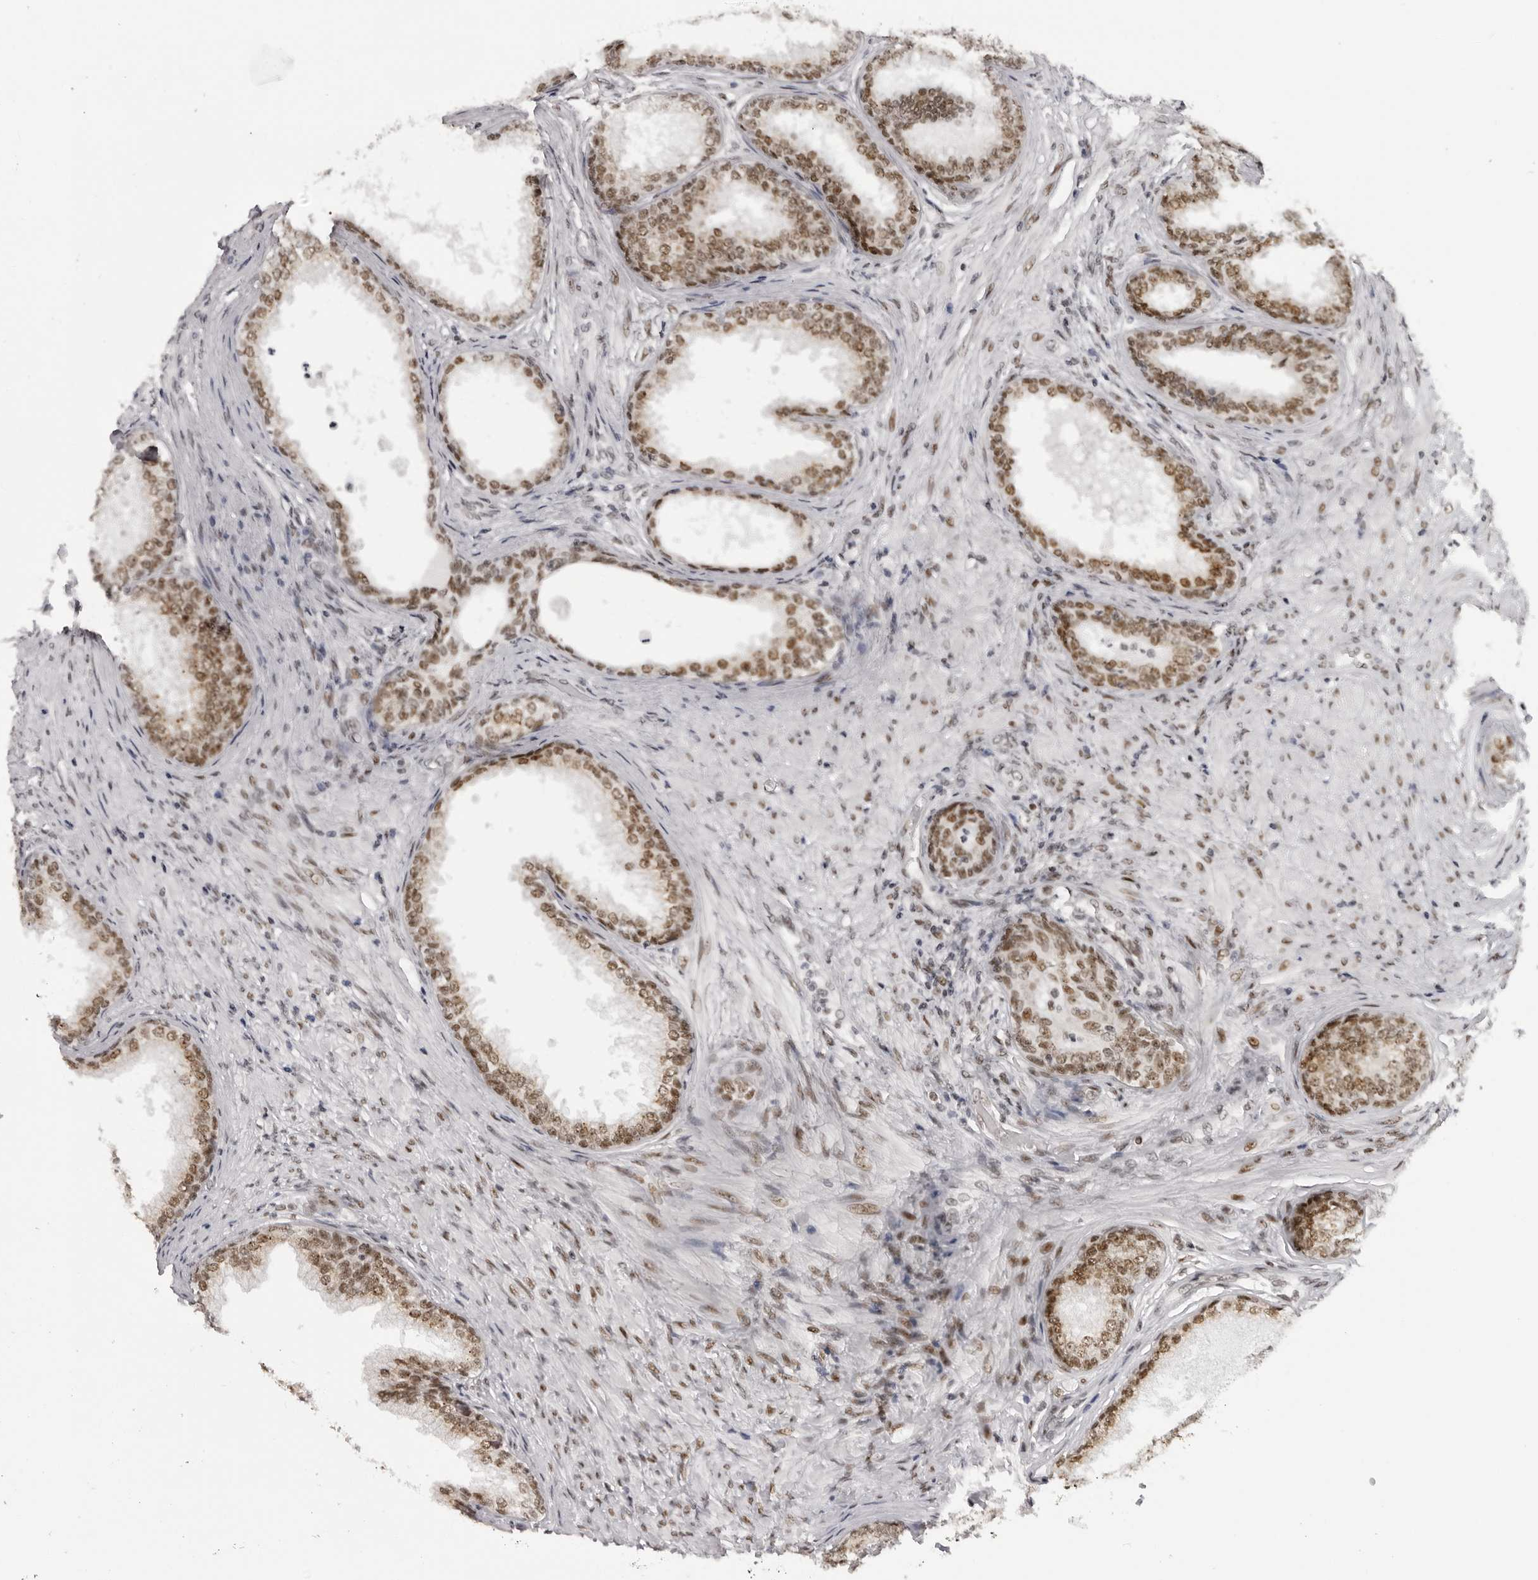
{"staining": {"intensity": "moderate", "quantity": ">75%", "location": "nuclear"}, "tissue": "prostate", "cell_type": "Glandular cells", "image_type": "normal", "snomed": [{"axis": "morphology", "description": "Normal tissue, NOS"}, {"axis": "topography", "description": "Prostate"}], "caption": "Immunohistochemistry (IHC) (DAB) staining of unremarkable prostate shows moderate nuclear protein positivity in approximately >75% of glandular cells. (brown staining indicates protein expression, while blue staining denotes nuclei).", "gene": "HEXIM2", "patient": {"sex": "male", "age": 76}}